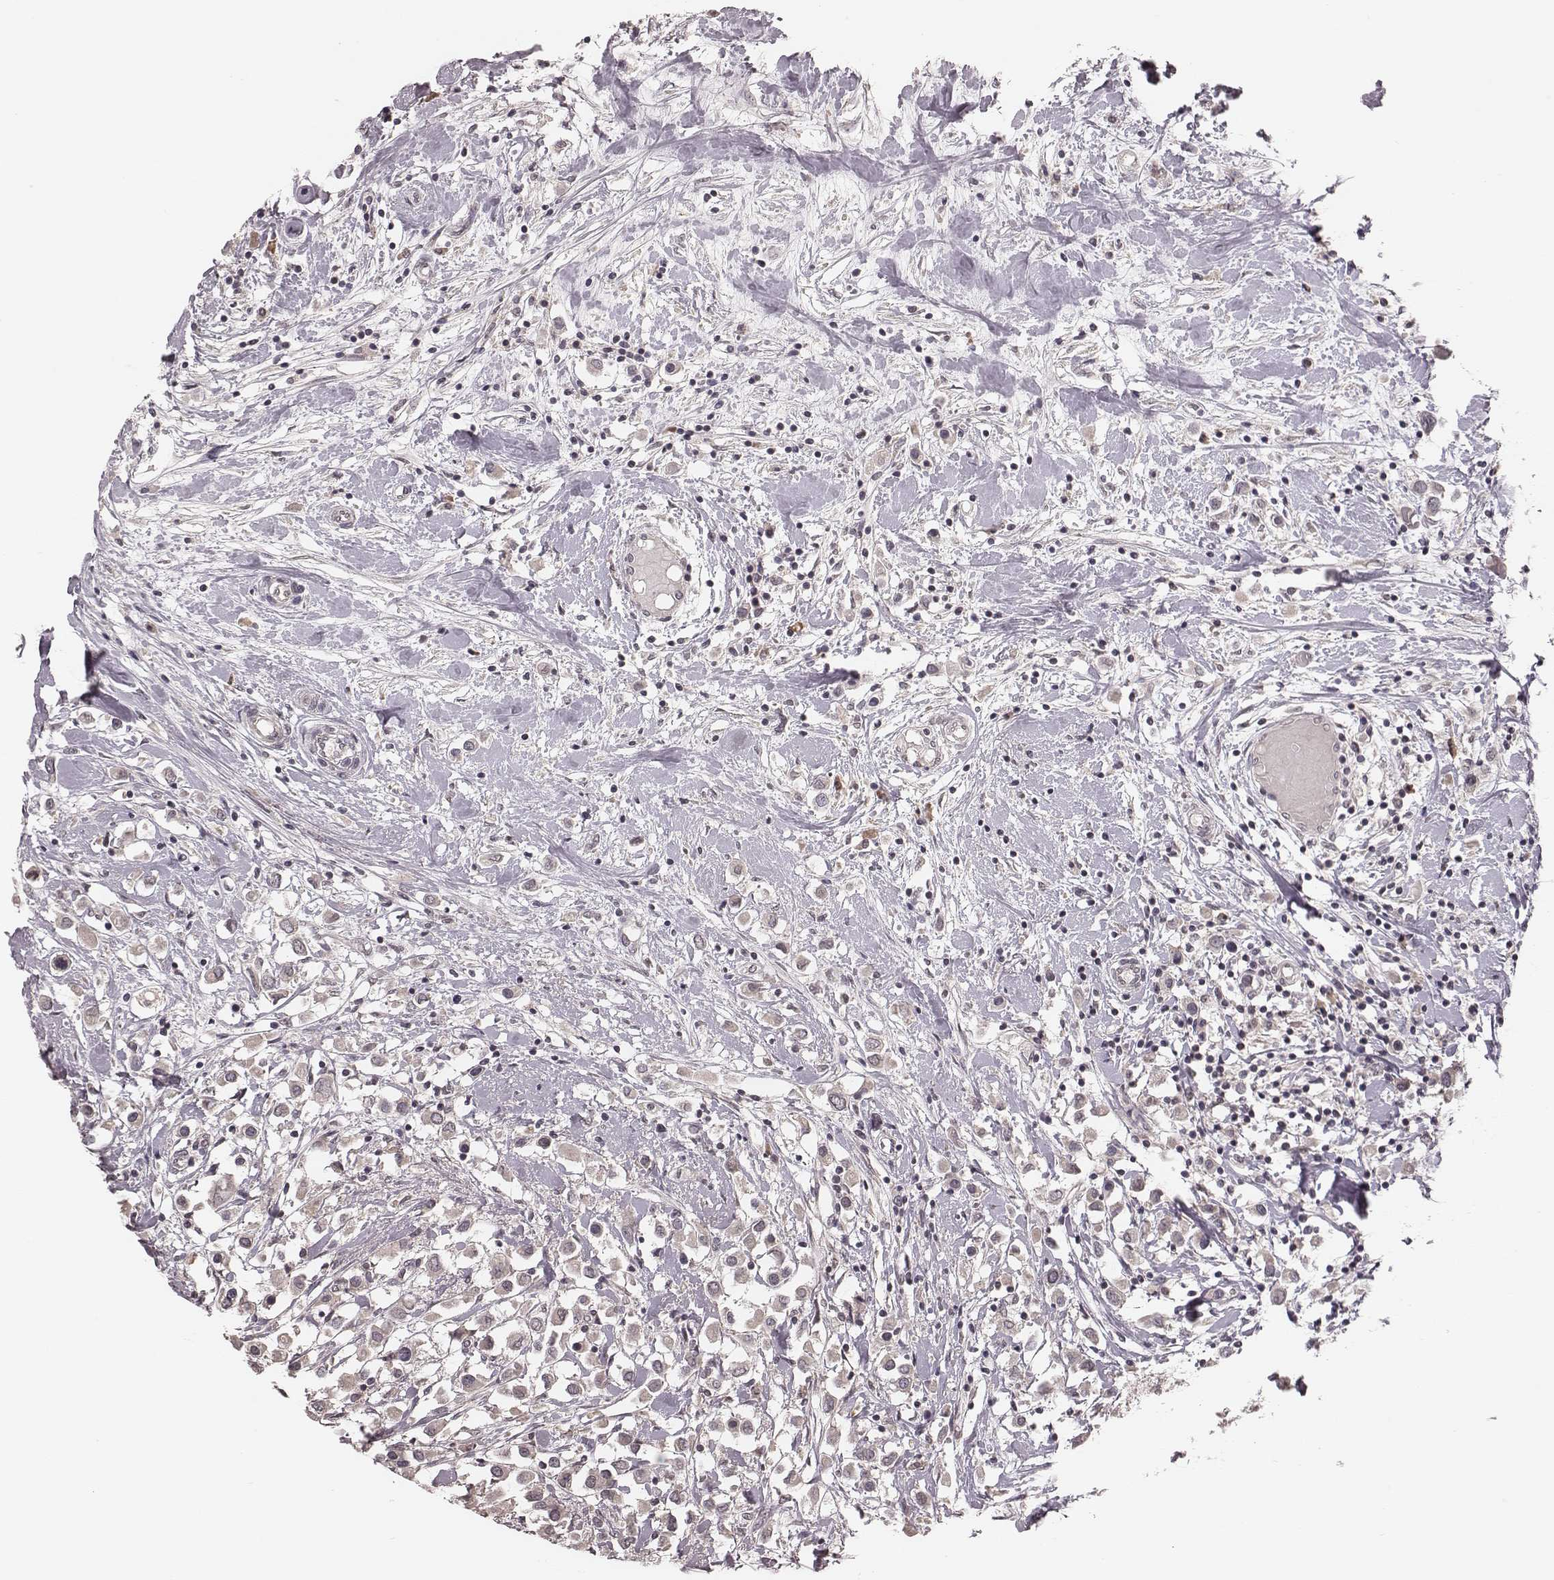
{"staining": {"intensity": "negative", "quantity": "none", "location": "none"}, "tissue": "breast cancer", "cell_type": "Tumor cells", "image_type": "cancer", "snomed": [{"axis": "morphology", "description": "Duct carcinoma"}, {"axis": "topography", "description": "Breast"}], "caption": "DAB (3,3'-diaminobenzidine) immunohistochemical staining of human breast cancer (infiltrating ductal carcinoma) shows no significant positivity in tumor cells.", "gene": "IL5", "patient": {"sex": "female", "age": 61}}